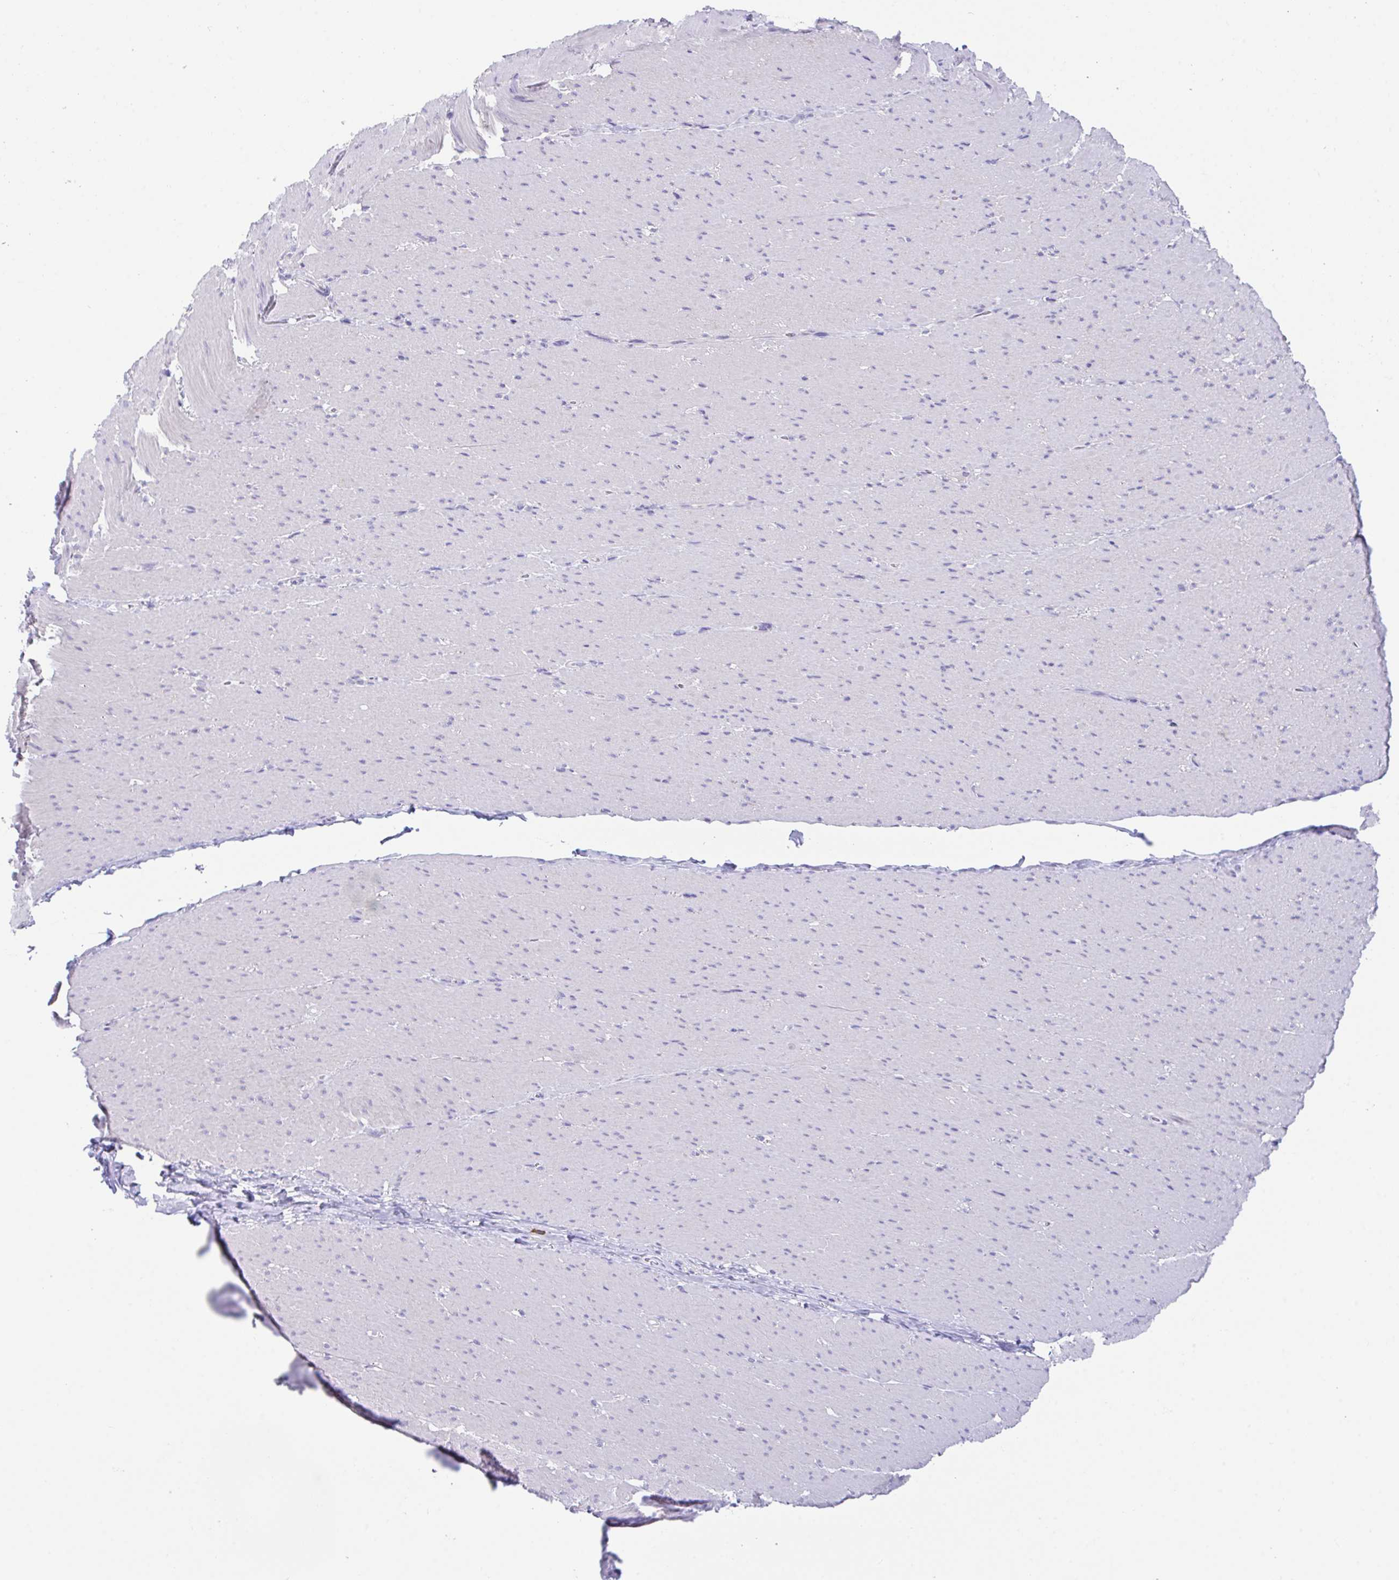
{"staining": {"intensity": "negative", "quantity": "none", "location": "none"}, "tissue": "smooth muscle", "cell_type": "Smooth muscle cells", "image_type": "normal", "snomed": [{"axis": "morphology", "description": "Normal tissue, NOS"}, {"axis": "topography", "description": "Smooth muscle"}, {"axis": "topography", "description": "Rectum"}], "caption": "The immunohistochemistry micrograph has no significant positivity in smooth muscle cells of smooth muscle. The staining was performed using DAB to visualize the protein expression in brown, while the nuclei were stained in blue with hematoxylin (Magnification: 20x).", "gene": "HACD4", "patient": {"sex": "male", "age": 53}}